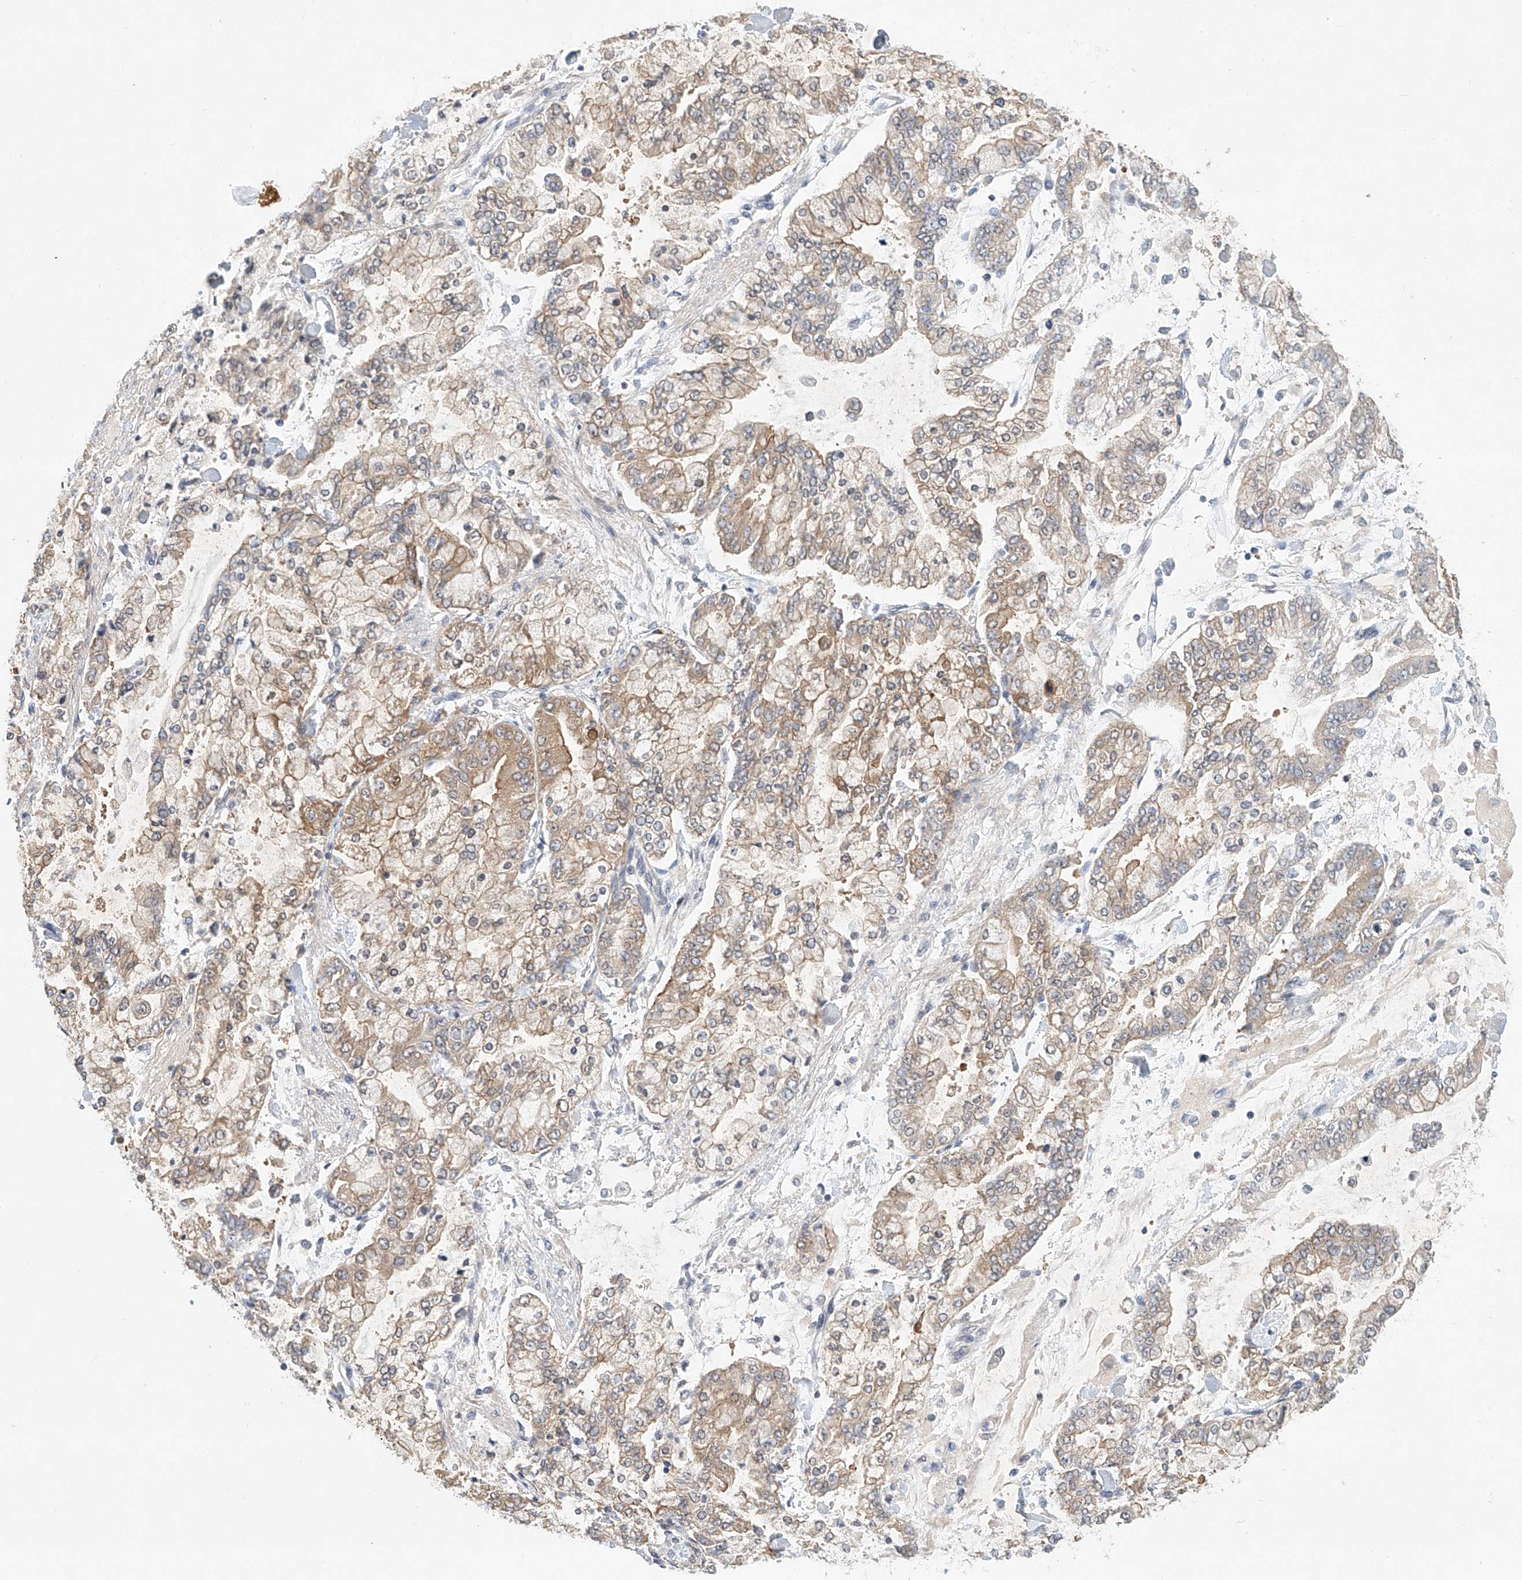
{"staining": {"intensity": "moderate", "quantity": "25%-75%", "location": "cytoplasmic/membranous"}, "tissue": "stomach cancer", "cell_type": "Tumor cells", "image_type": "cancer", "snomed": [{"axis": "morphology", "description": "Normal tissue, NOS"}, {"axis": "morphology", "description": "Adenocarcinoma, NOS"}, {"axis": "topography", "description": "Stomach, upper"}, {"axis": "topography", "description": "Stomach"}], "caption": "This image exhibits immunohistochemistry staining of stomach cancer (adenocarcinoma), with medium moderate cytoplasmic/membranous positivity in about 25%-75% of tumor cells.", "gene": "CARMIL1", "patient": {"sex": "male", "age": 76}}